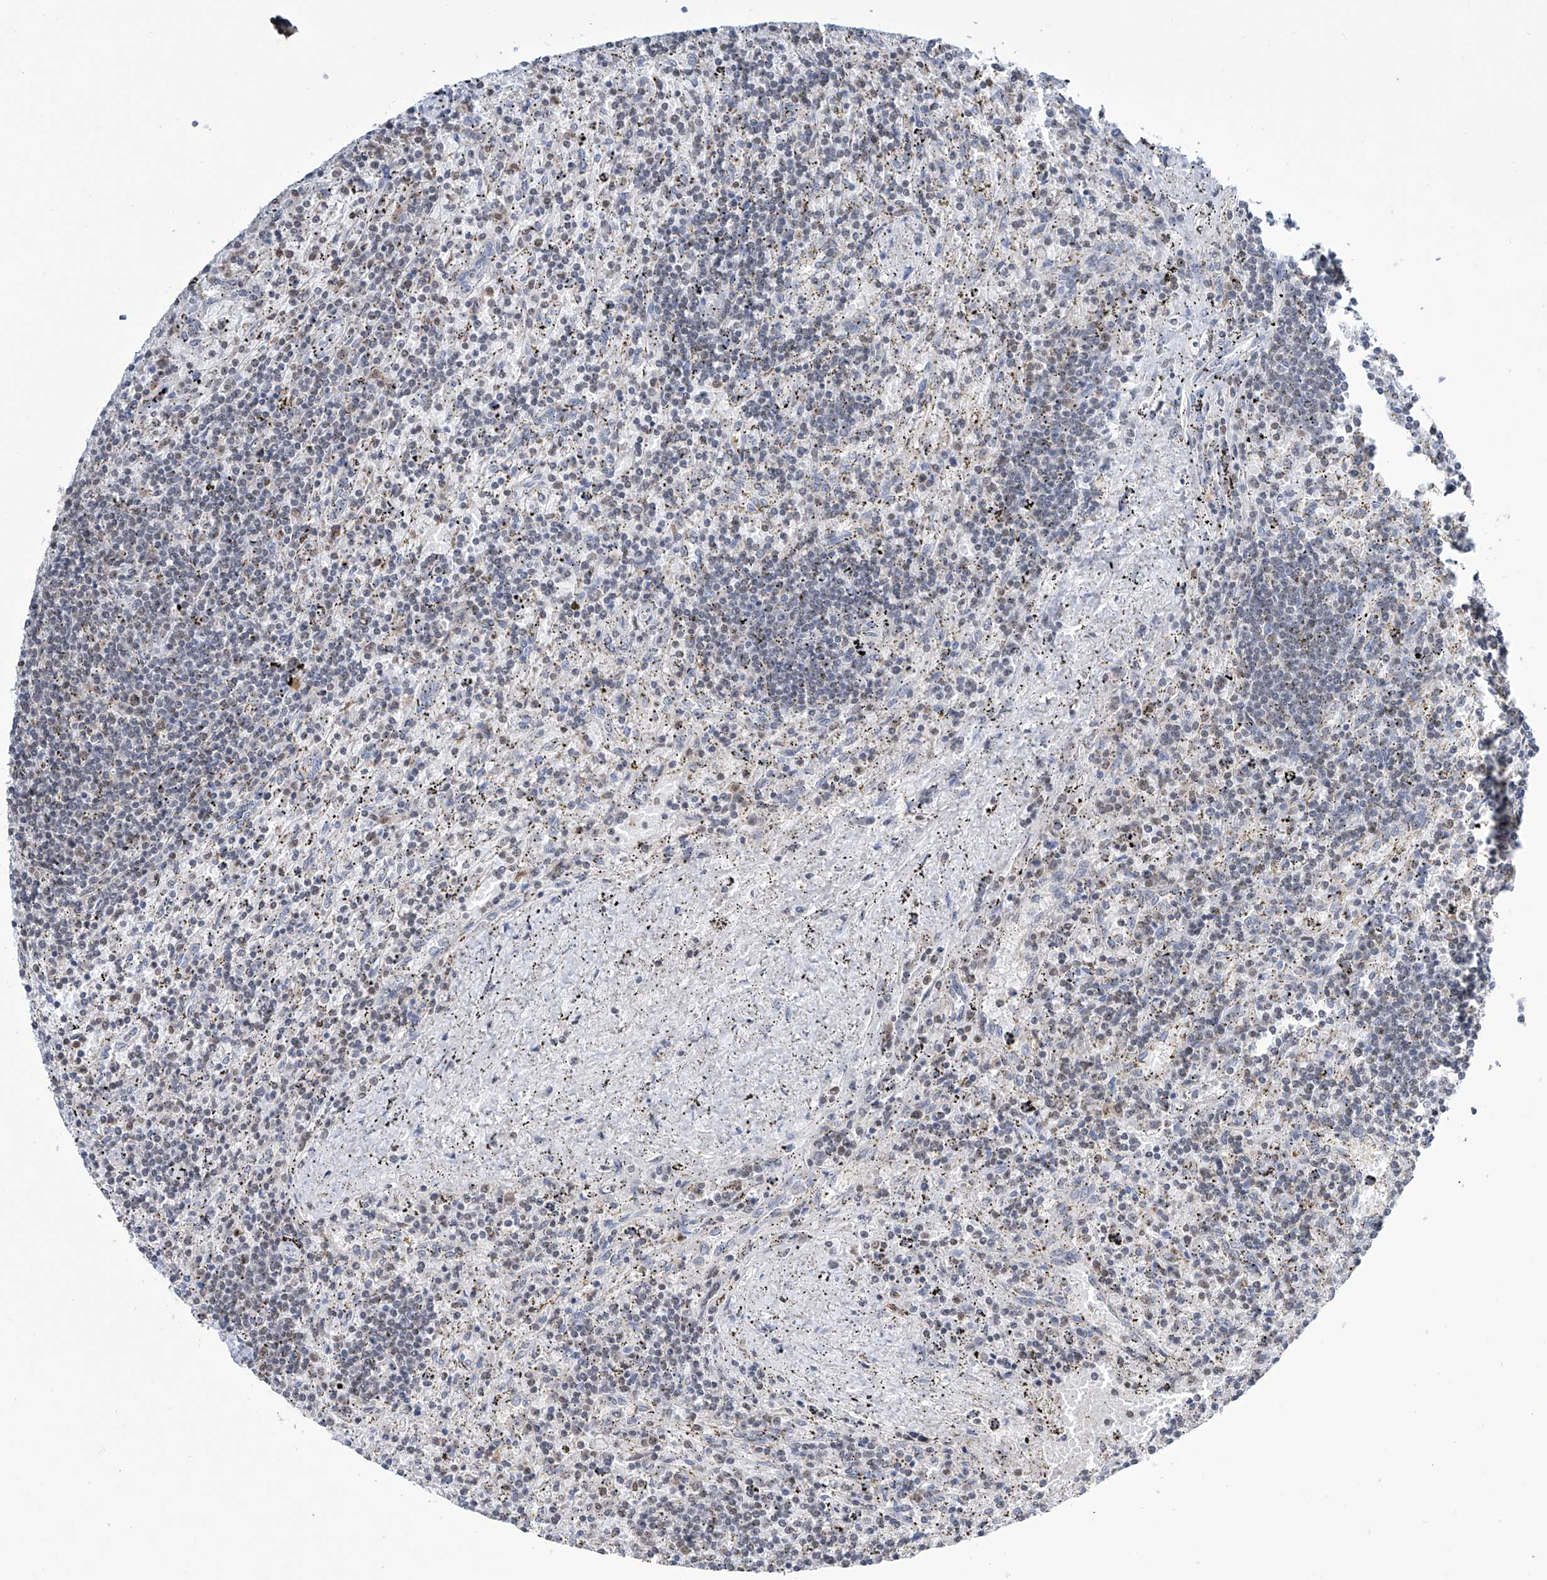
{"staining": {"intensity": "negative", "quantity": "none", "location": "none"}, "tissue": "lymphoma", "cell_type": "Tumor cells", "image_type": "cancer", "snomed": [{"axis": "morphology", "description": "Malignant lymphoma, non-Hodgkin's type, Low grade"}, {"axis": "topography", "description": "Spleen"}], "caption": "The histopathology image reveals no staining of tumor cells in lymphoma. The staining was performed using DAB (3,3'-diaminobenzidine) to visualize the protein expression in brown, while the nuclei were stained in blue with hematoxylin (Magnification: 20x).", "gene": "SREBF2", "patient": {"sex": "male", "age": 76}}